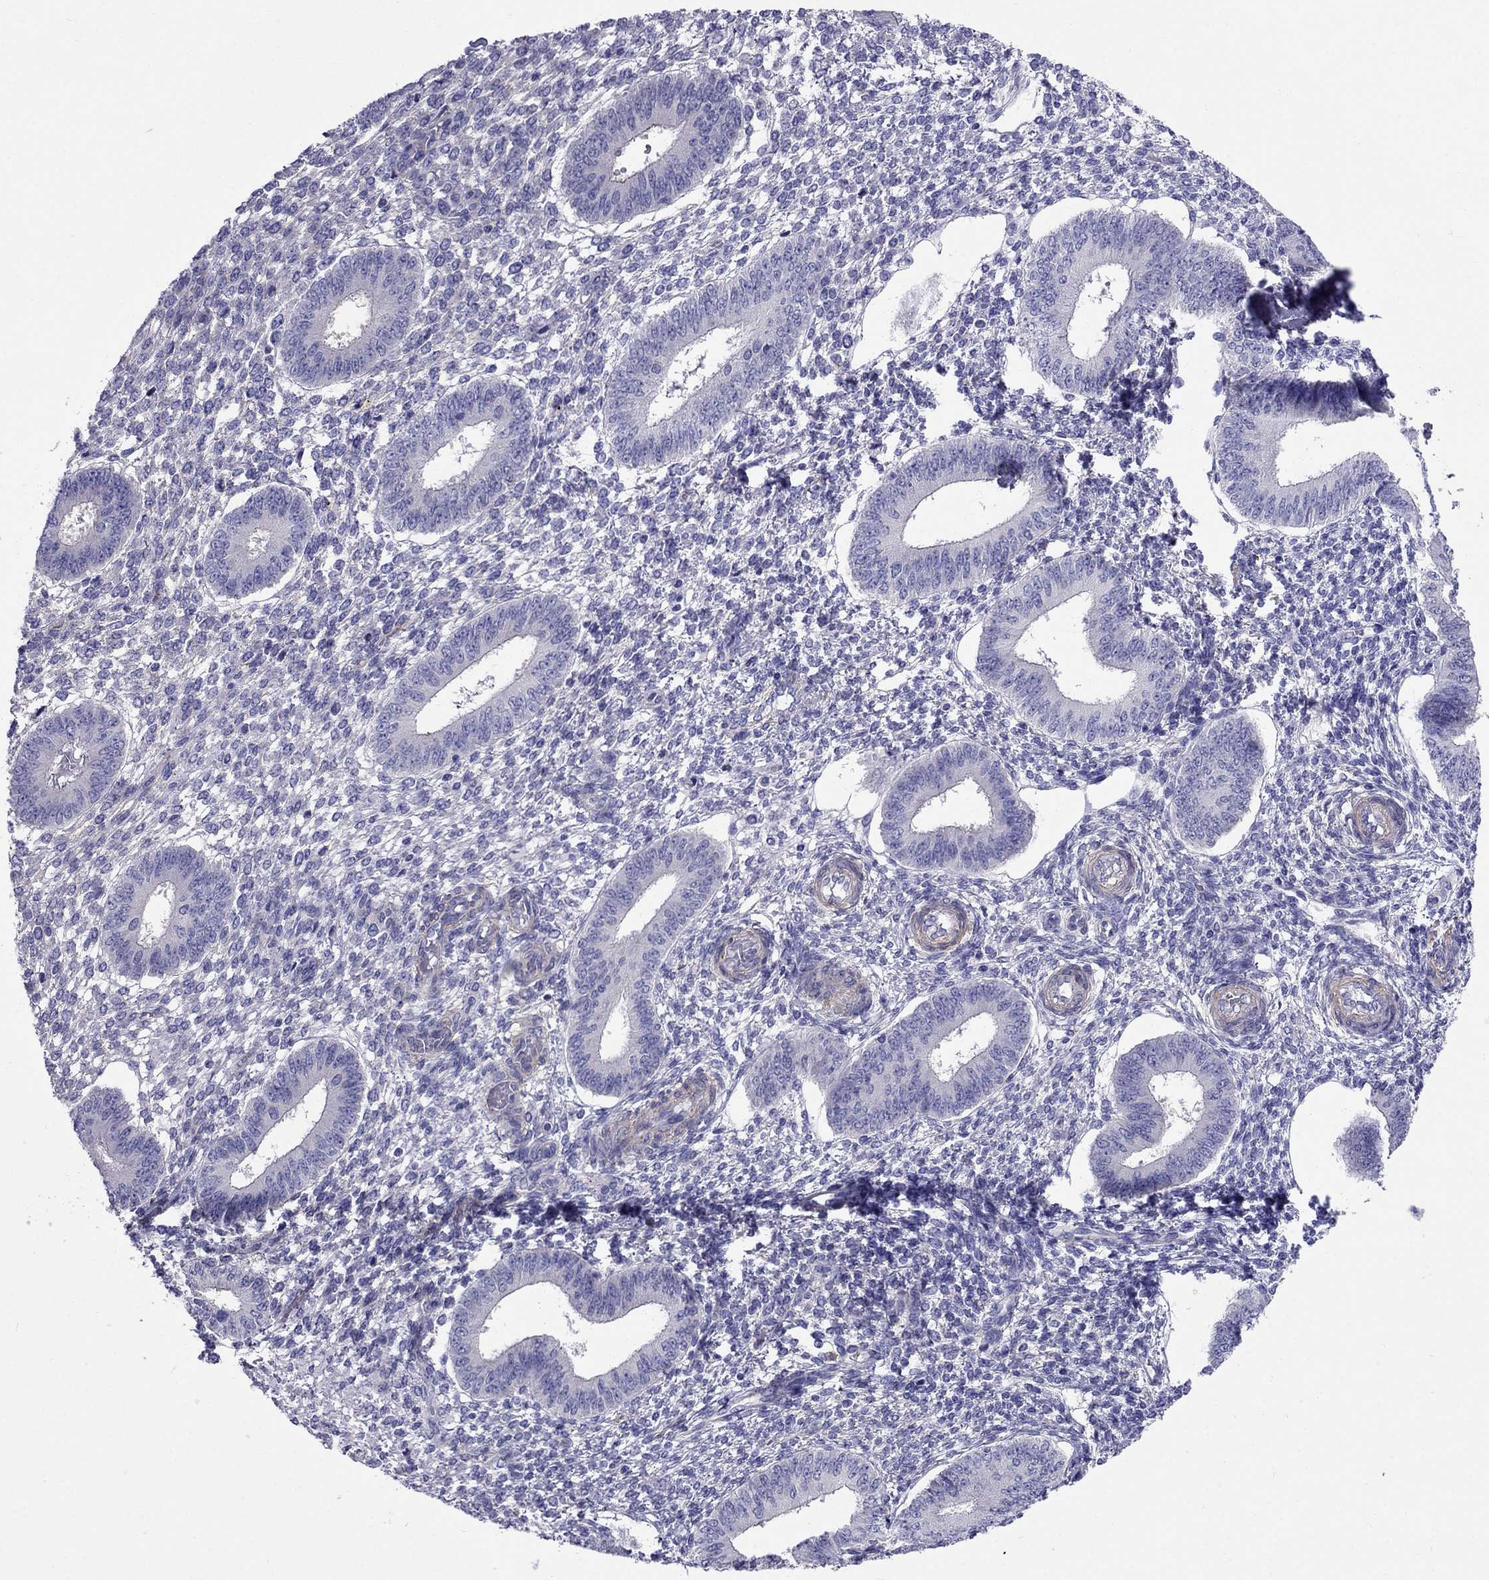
{"staining": {"intensity": "negative", "quantity": "none", "location": "none"}, "tissue": "endometrium", "cell_type": "Cells in endometrial stroma", "image_type": "normal", "snomed": [{"axis": "morphology", "description": "Normal tissue, NOS"}, {"axis": "topography", "description": "Endometrium"}], "caption": "Micrograph shows no protein positivity in cells in endometrial stroma of unremarkable endometrium.", "gene": "GPR50", "patient": {"sex": "female", "age": 42}}